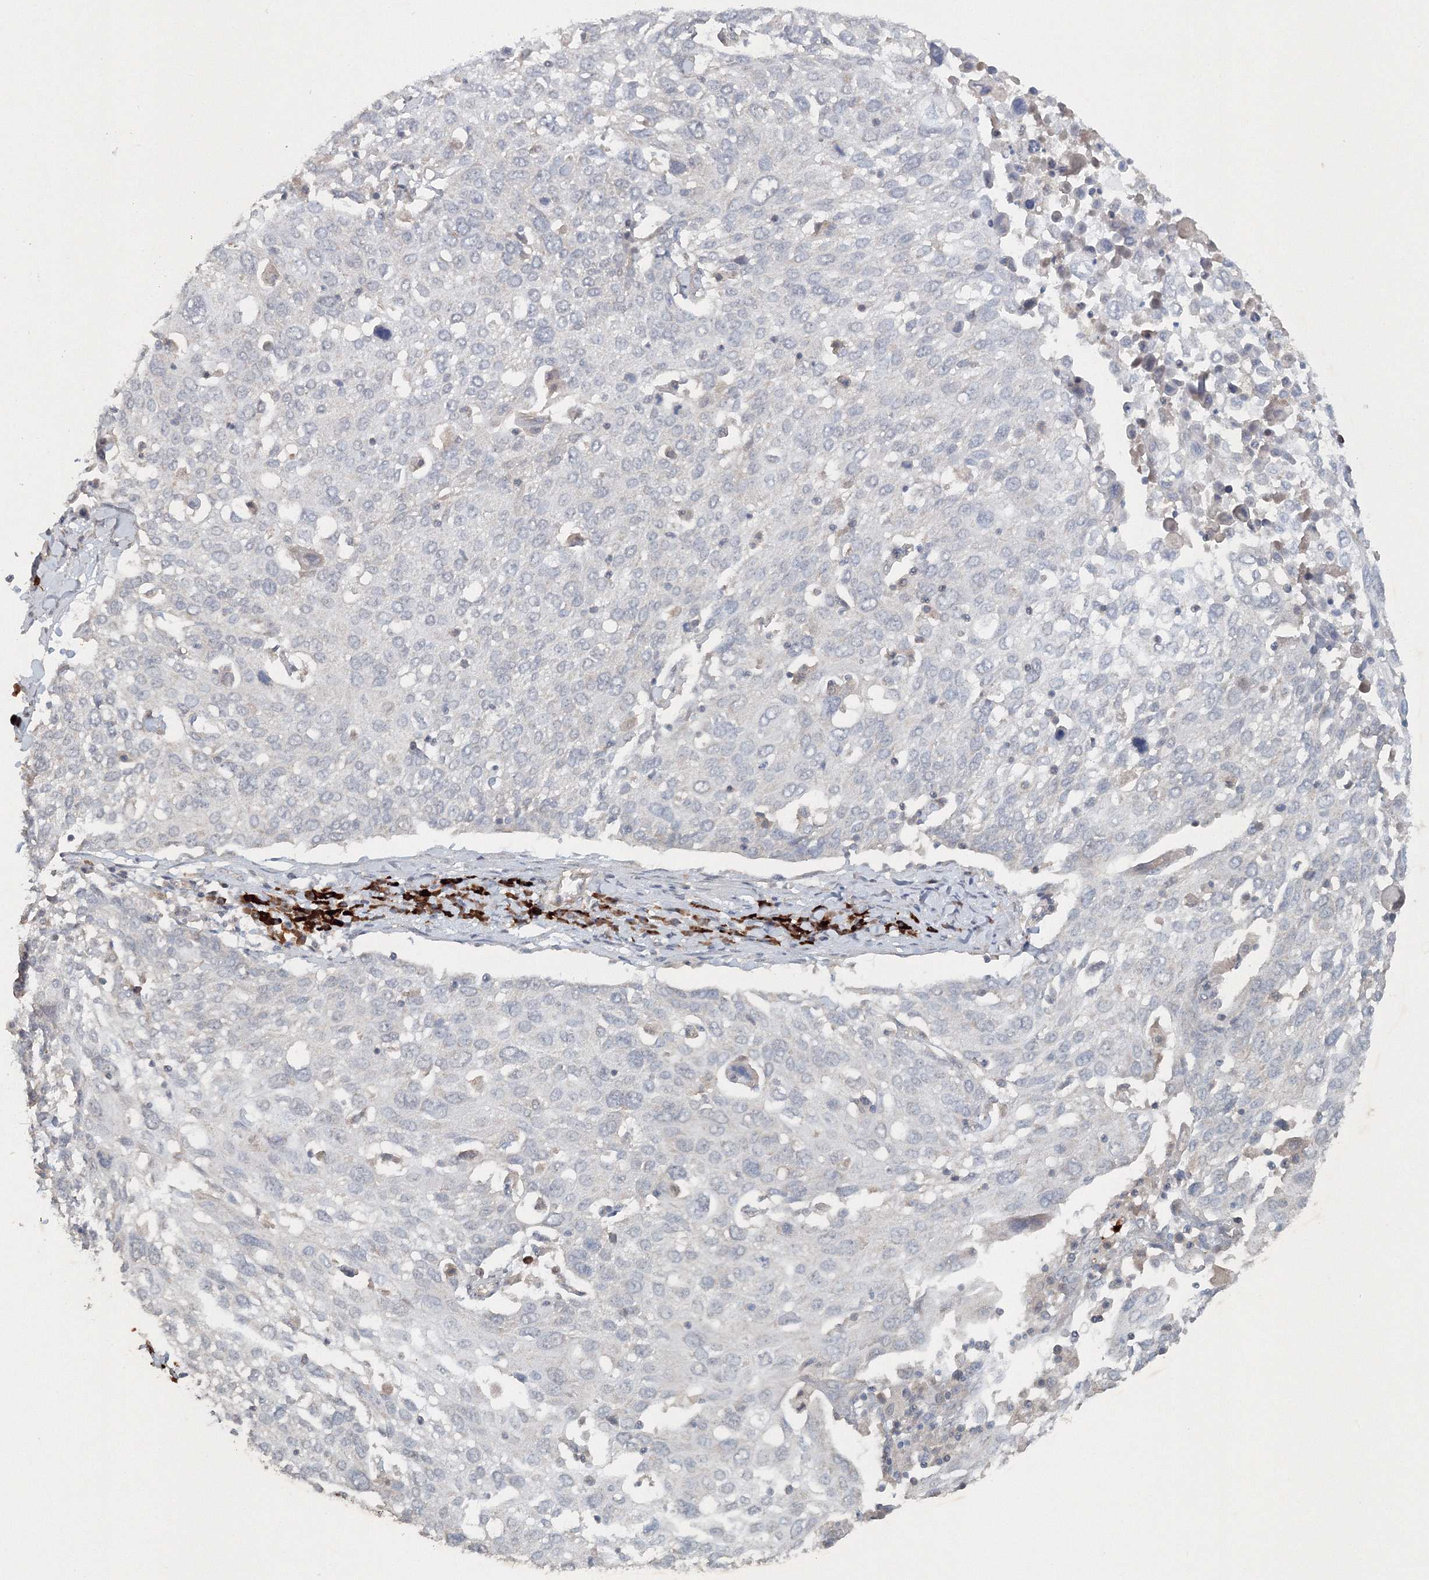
{"staining": {"intensity": "negative", "quantity": "none", "location": "none"}, "tissue": "lung cancer", "cell_type": "Tumor cells", "image_type": "cancer", "snomed": [{"axis": "morphology", "description": "Squamous cell carcinoma, NOS"}, {"axis": "topography", "description": "Lung"}], "caption": "The micrograph reveals no significant positivity in tumor cells of squamous cell carcinoma (lung). Nuclei are stained in blue.", "gene": "NALF2", "patient": {"sex": "male", "age": 65}}